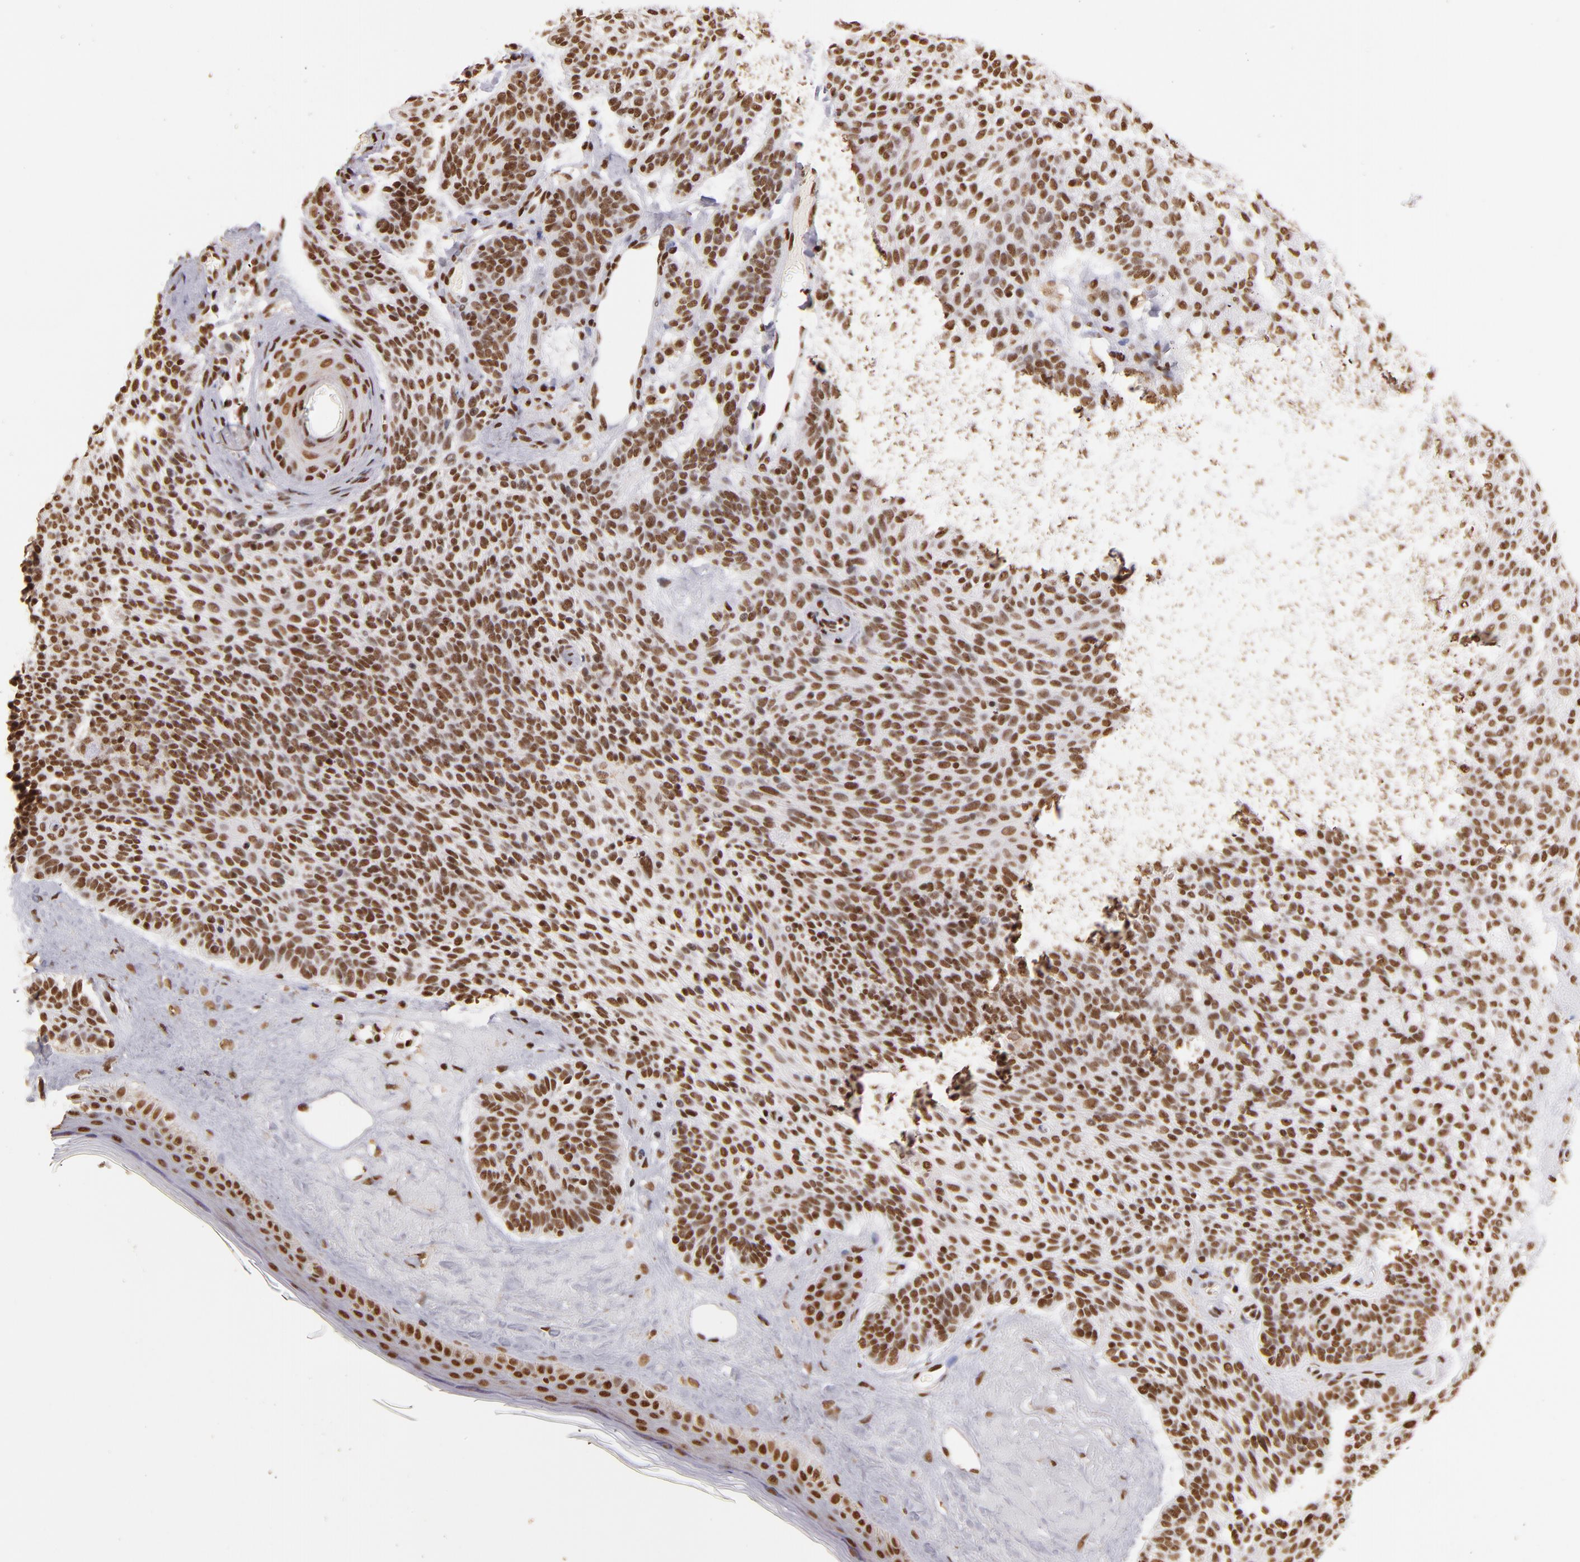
{"staining": {"intensity": "moderate", "quantity": ">75%", "location": "nuclear"}, "tissue": "skin cancer", "cell_type": "Tumor cells", "image_type": "cancer", "snomed": [{"axis": "morphology", "description": "Normal tissue, NOS"}, {"axis": "morphology", "description": "Basal cell carcinoma"}, {"axis": "topography", "description": "Skin"}], "caption": "Human basal cell carcinoma (skin) stained with a protein marker shows moderate staining in tumor cells.", "gene": "SP1", "patient": {"sex": "female", "age": 70}}